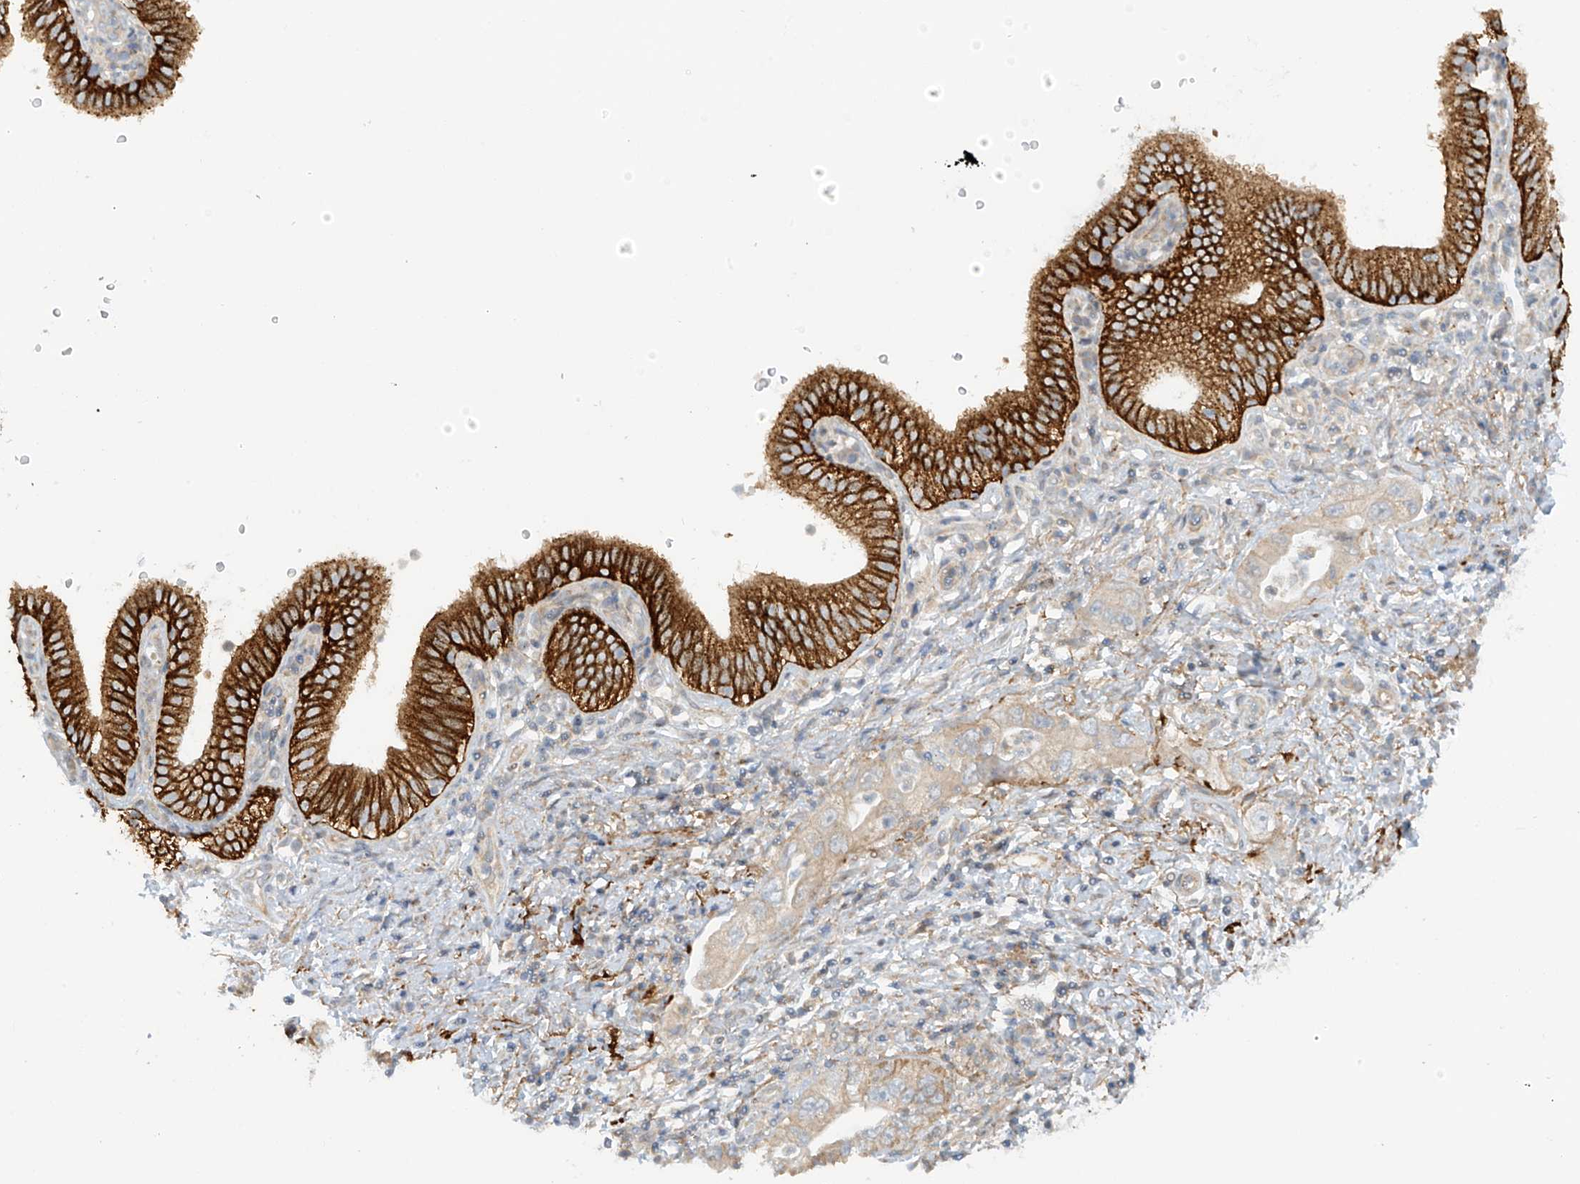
{"staining": {"intensity": "negative", "quantity": "none", "location": "none"}, "tissue": "pancreatic cancer", "cell_type": "Tumor cells", "image_type": "cancer", "snomed": [{"axis": "morphology", "description": "Adenocarcinoma, NOS"}, {"axis": "topography", "description": "Pancreas"}], "caption": "This is an immunohistochemistry image of adenocarcinoma (pancreatic). There is no positivity in tumor cells.", "gene": "FSD1L", "patient": {"sex": "female", "age": 73}}